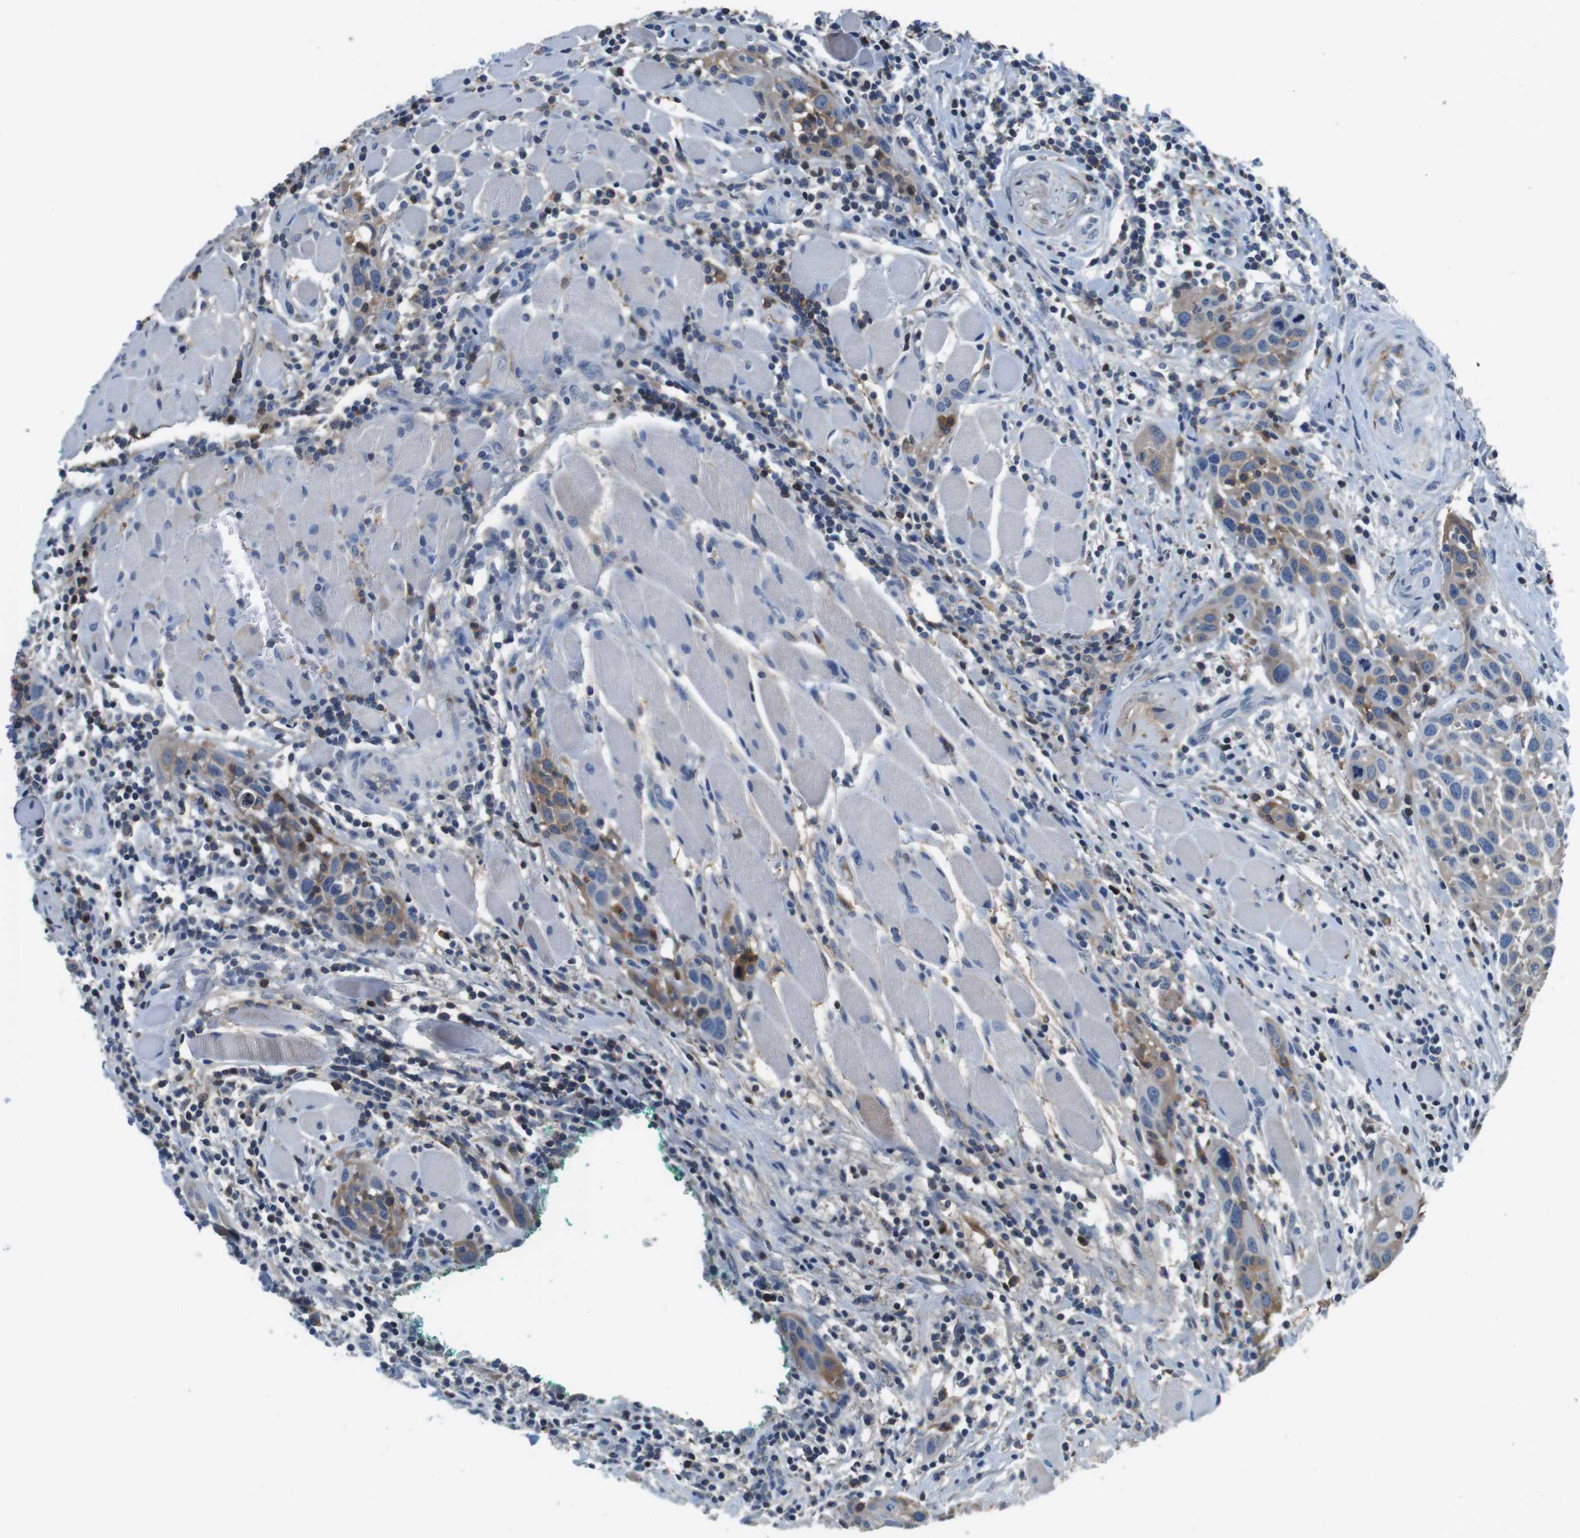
{"staining": {"intensity": "moderate", "quantity": "25%-75%", "location": "cytoplasmic/membranous"}, "tissue": "head and neck cancer", "cell_type": "Tumor cells", "image_type": "cancer", "snomed": [{"axis": "morphology", "description": "Squamous cell carcinoma, NOS"}, {"axis": "topography", "description": "Oral tissue"}, {"axis": "topography", "description": "Head-Neck"}], "caption": "Squamous cell carcinoma (head and neck) stained with a protein marker displays moderate staining in tumor cells.", "gene": "TMPRSS15", "patient": {"sex": "female", "age": 50}}